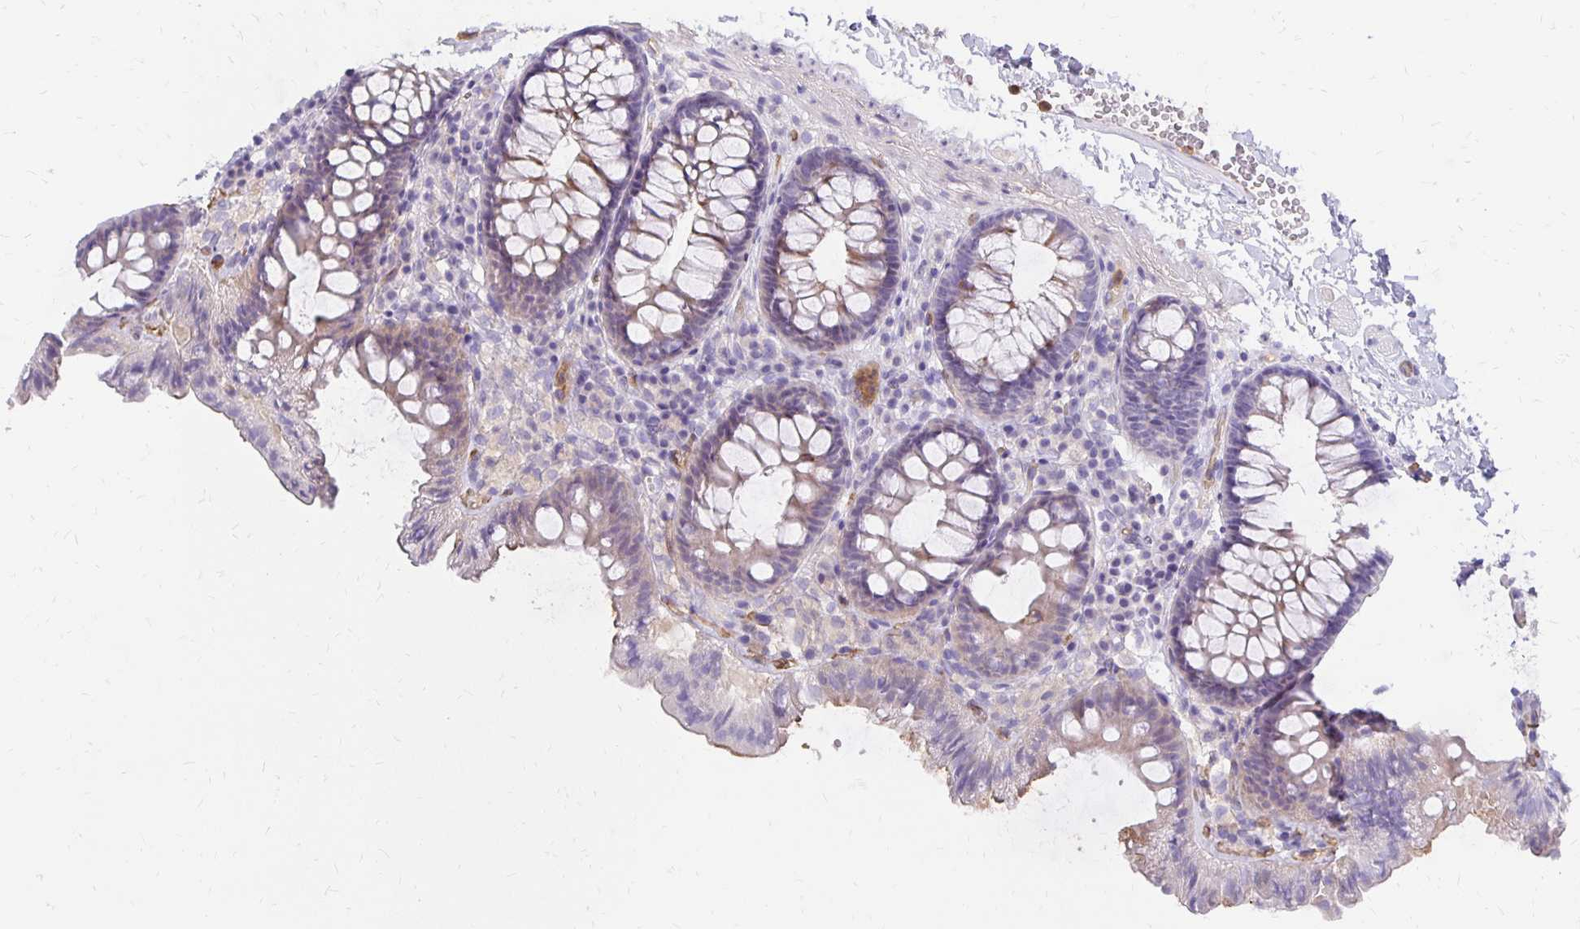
{"staining": {"intensity": "weak", "quantity": "<25%", "location": "cytoplasmic/membranous"}, "tissue": "colon", "cell_type": "Glandular cells", "image_type": "normal", "snomed": [{"axis": "morphology", "description": "Normal tissue, NOS"}, {"axis": "topography", "description": "Colon"}, {"axis": "topography", "description": "Peripheral nerve tissue"}], "caption": "The immunohistochemistry (IHC) image has no significant staining in glandular cells of colon.", "gene": "TTYH1", "patient": {"sex": "male", "age": 84}}